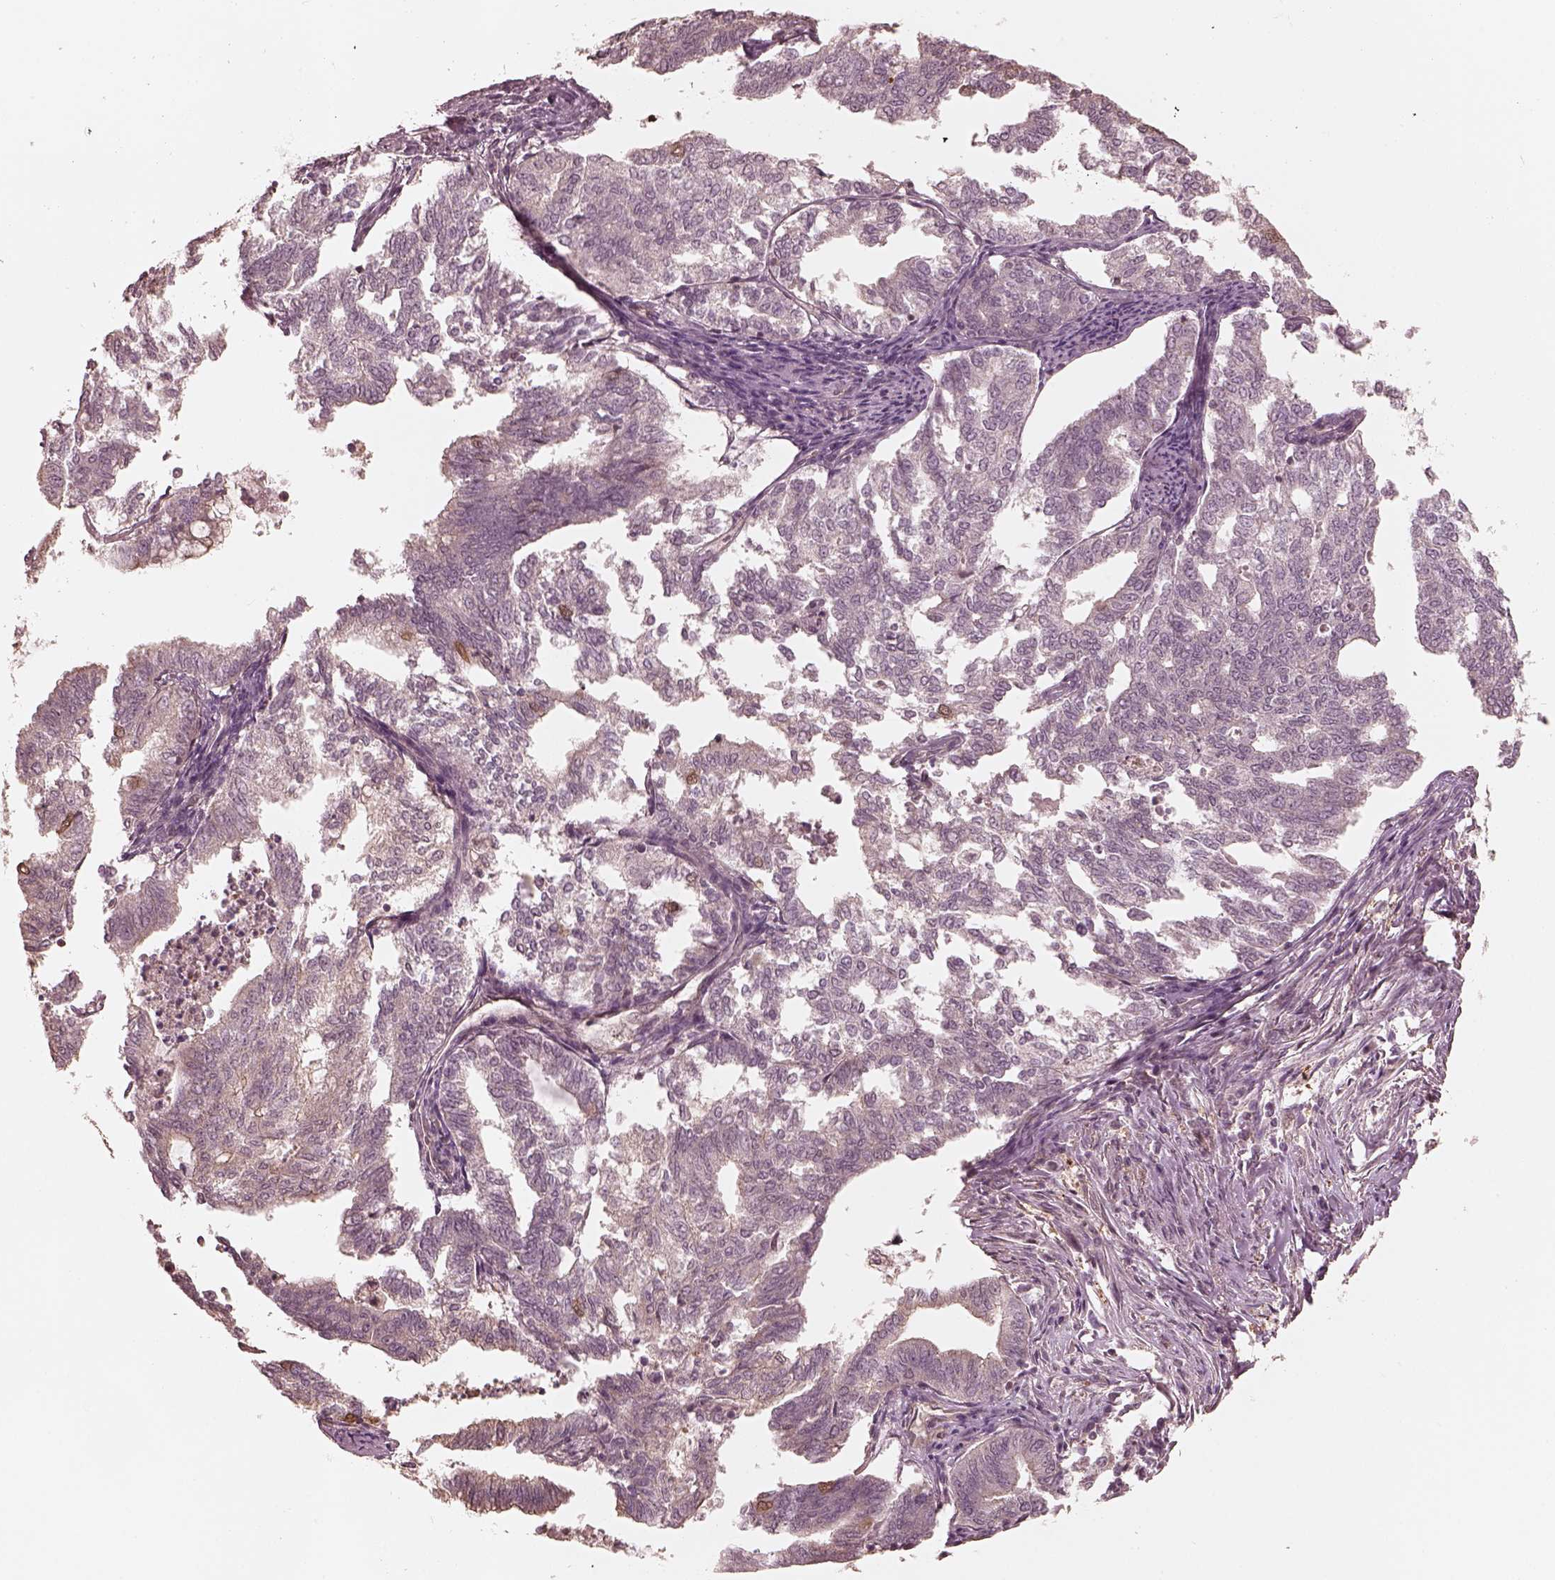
{"staining": {"intensity": "negative", "quantity": "none", "location": "none"}, "tissue": "endometrial cancer", "cell_type": "Tumor cells", "image_type": "cancer", "snomed": [{"axis": "morphology", "description": "Adenocarcinoma, NOS"}, {"axis": "topography", "description": "Endometrium"}], "caption": "Protein analysis of endometrial adenocarcinoma displays no significant expression in tumor cells.", "gene": "KIF5C", "patient": {"sex": "female", "age": 79}}